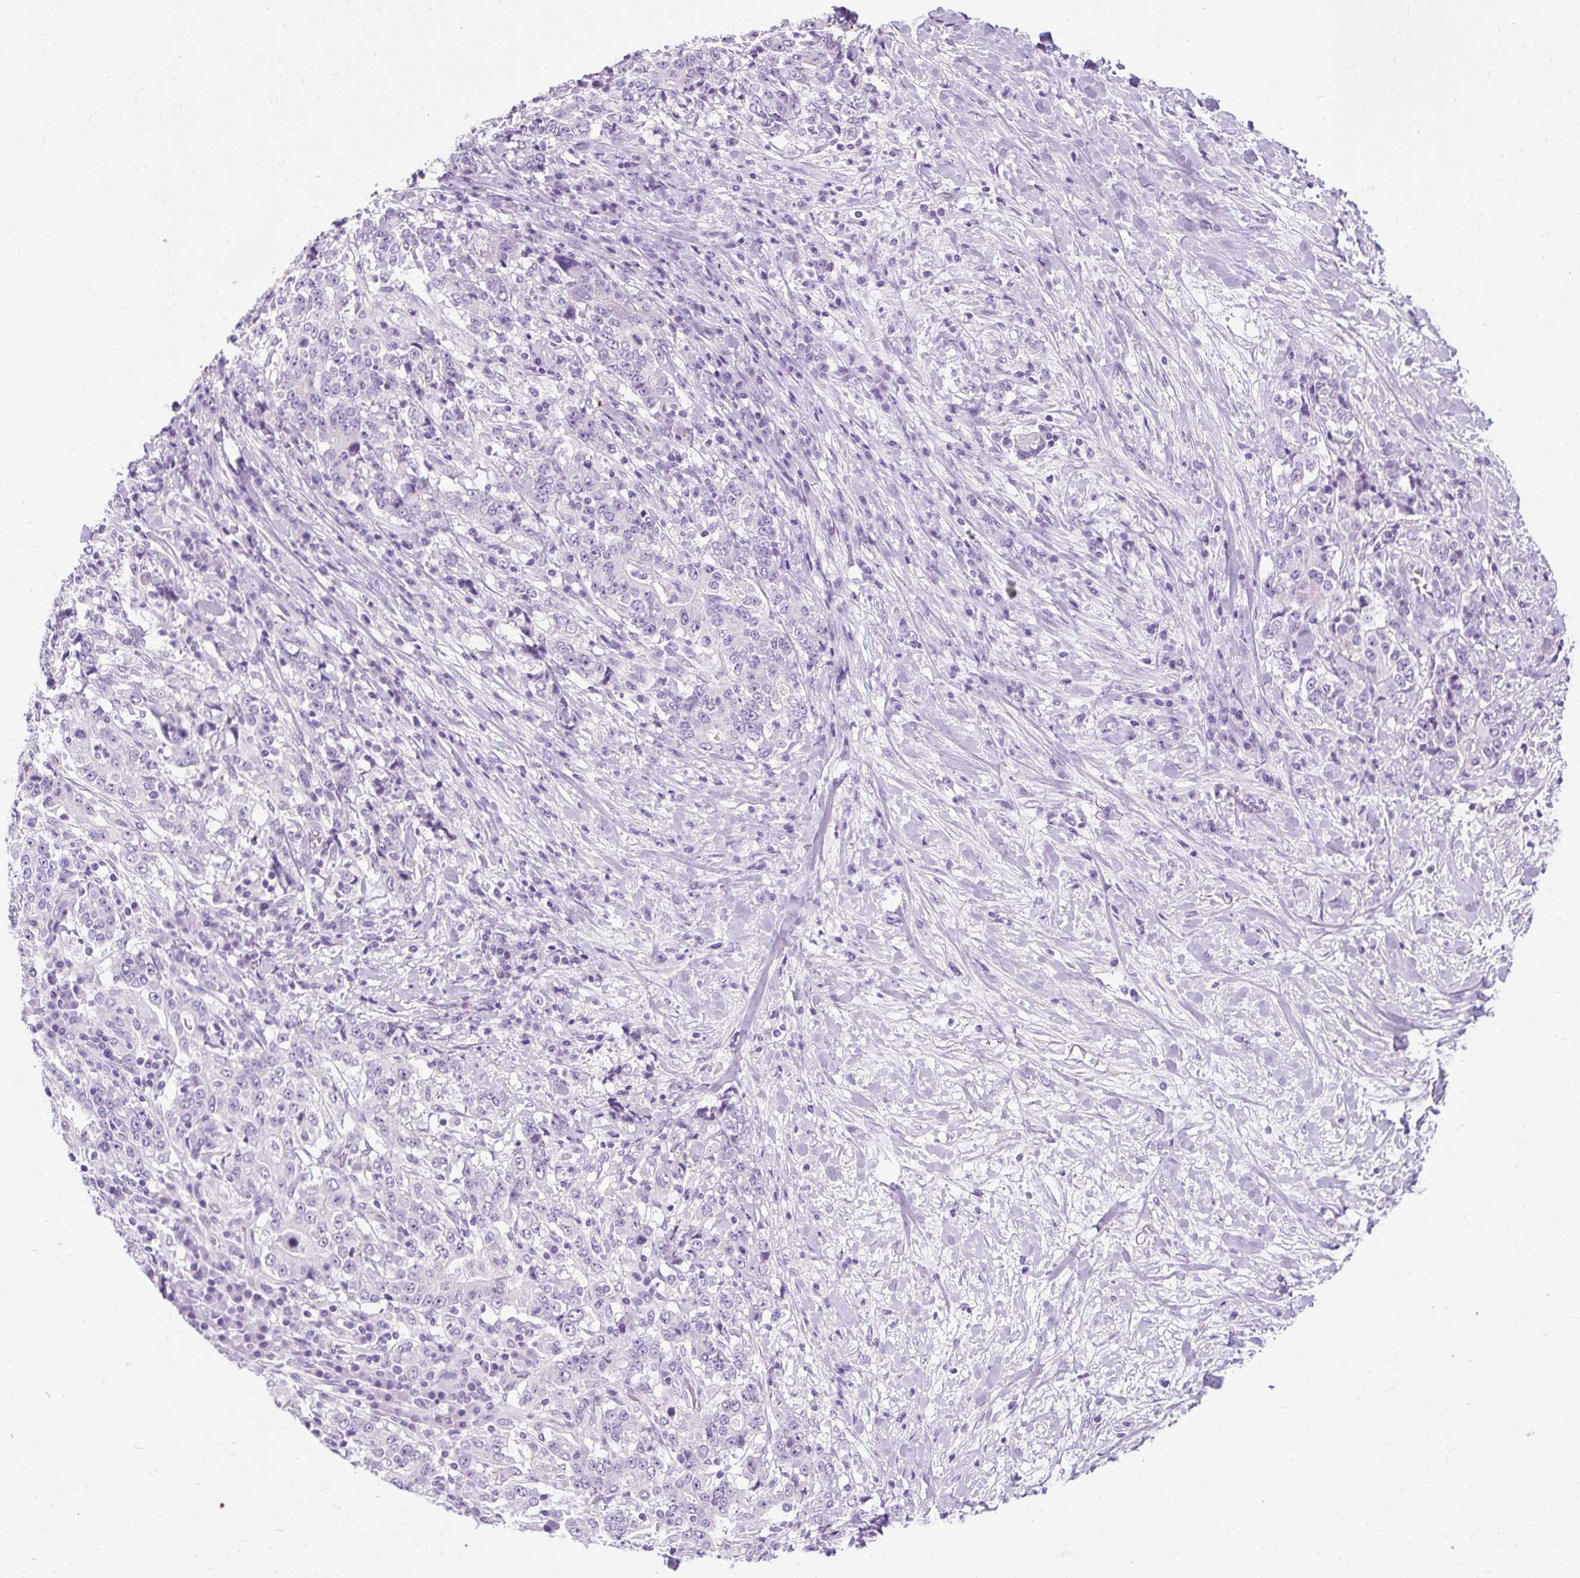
{"staining": {"intensity": "negative", "quantity": "none", "location": "none"}, "tissue": "stomach cancer", "cell_type": "Tumor cells", "image_type": "cancer", "snomed": [{"axis": "morphology", "description": "Normal tissue, NOS"}, {"axis": "morphology", "description": "Adenocarcinoma, NOS"}, {"axis": "topography", "description": "Stomach, upper"}, {"axis": "topography", "description": "Stomach"}], "caption": "Photomicrograph shows no protein staining in tumor cells of stomach cancer (adenocarcinoma) tissue. (DAB (3,3'-diaminobenzidine) immunohistochemistry visualized using brightfield microscopy, high magnification).", "gene": "B3GNT4", "patient": {"sex": "male", "age": 59}}